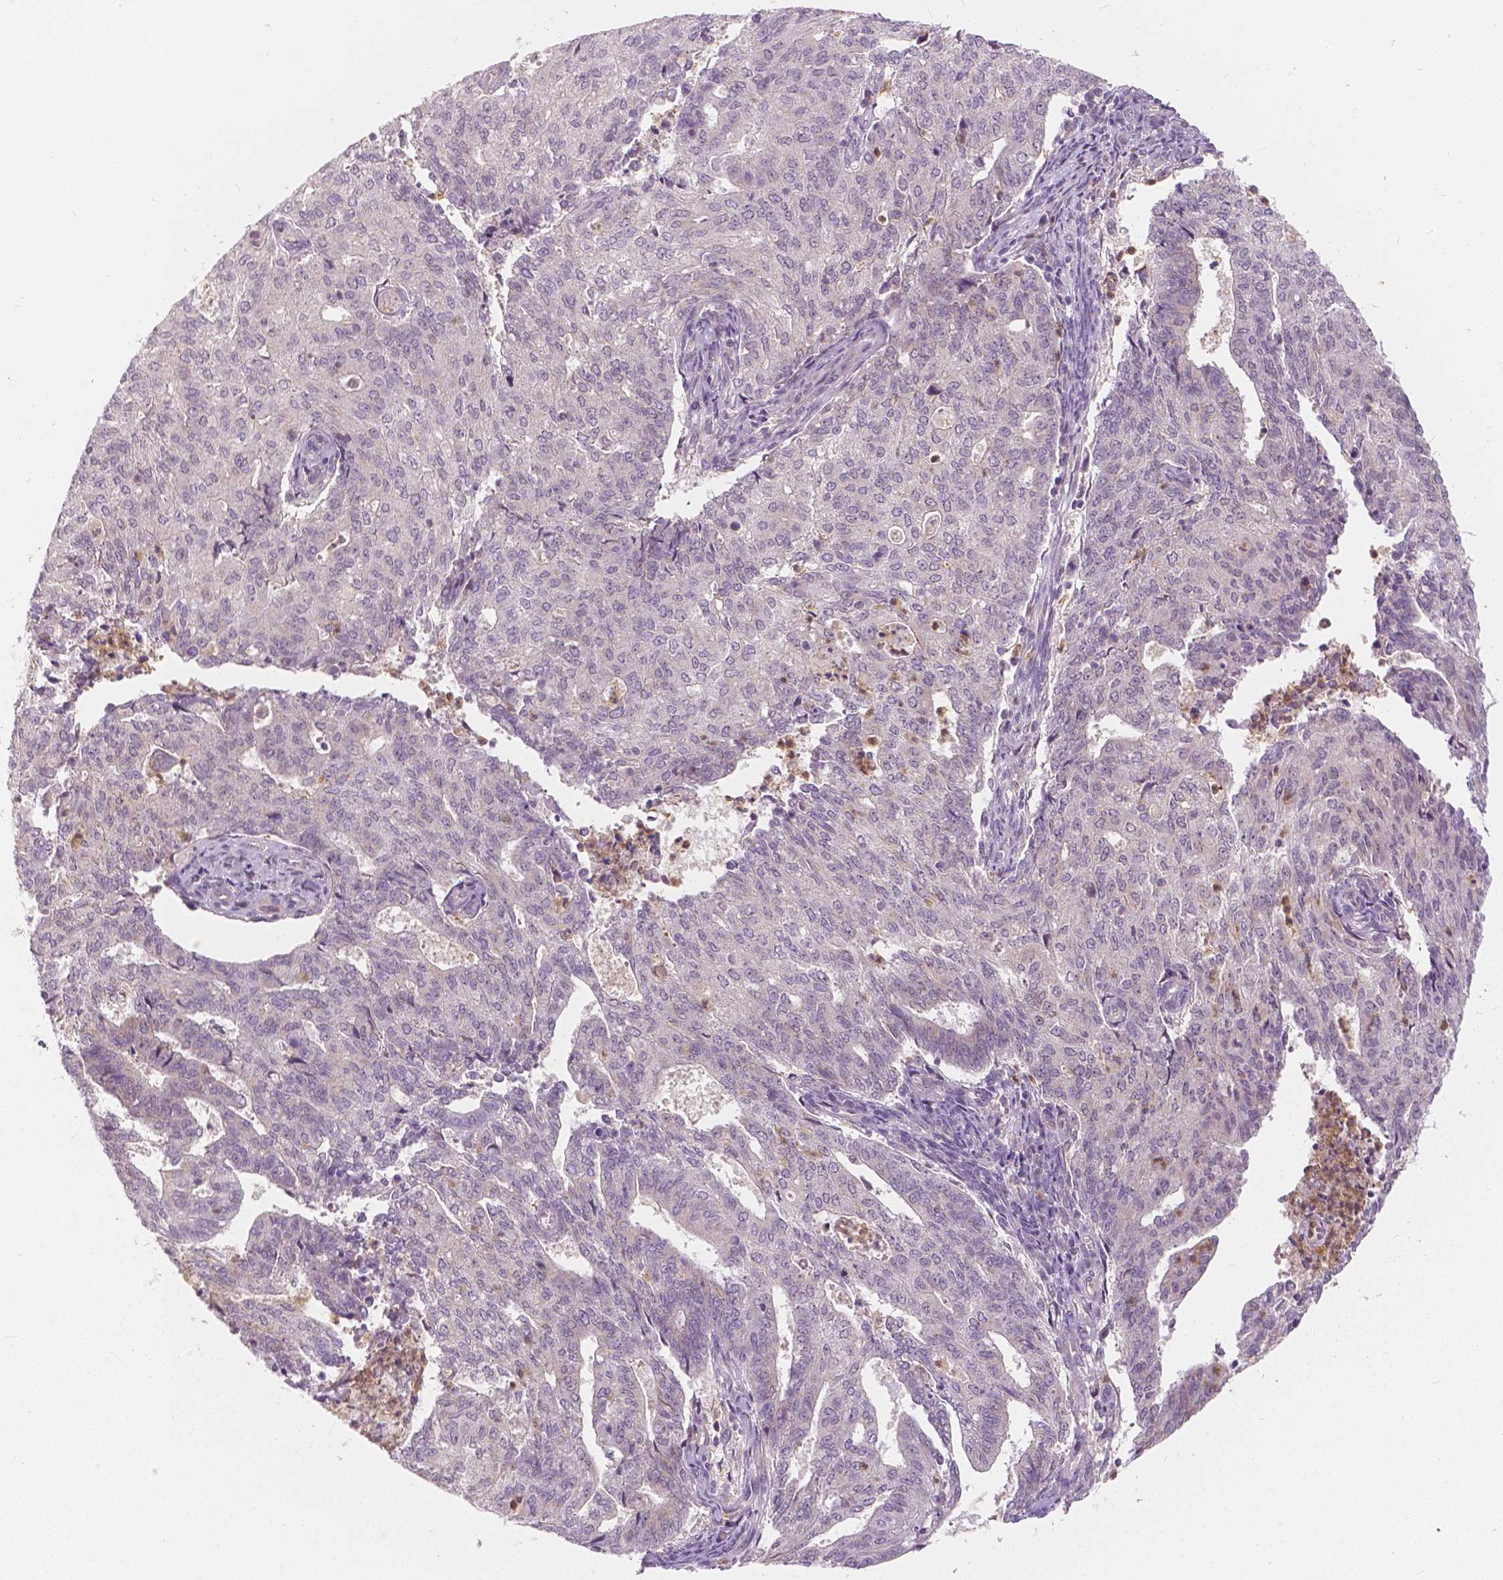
{"staining": {"intensity": "negative", "quantity": "none", "location": "none"}, "tissue": "endometrial cancer", "cell_type": "Tumor cells", "image_type": "cancer", "snomed": [{"axis": "morphology", "description": "Adenocarcinoma, NOS"}, {"axis": "topography", "description": "Endometrium"}], "caption": "Tumor cells are negative for protein expression in human endometrial adenocarcinoma.", "gene": "NAPRT", "patient": {"sex": "female", "age": 82}}